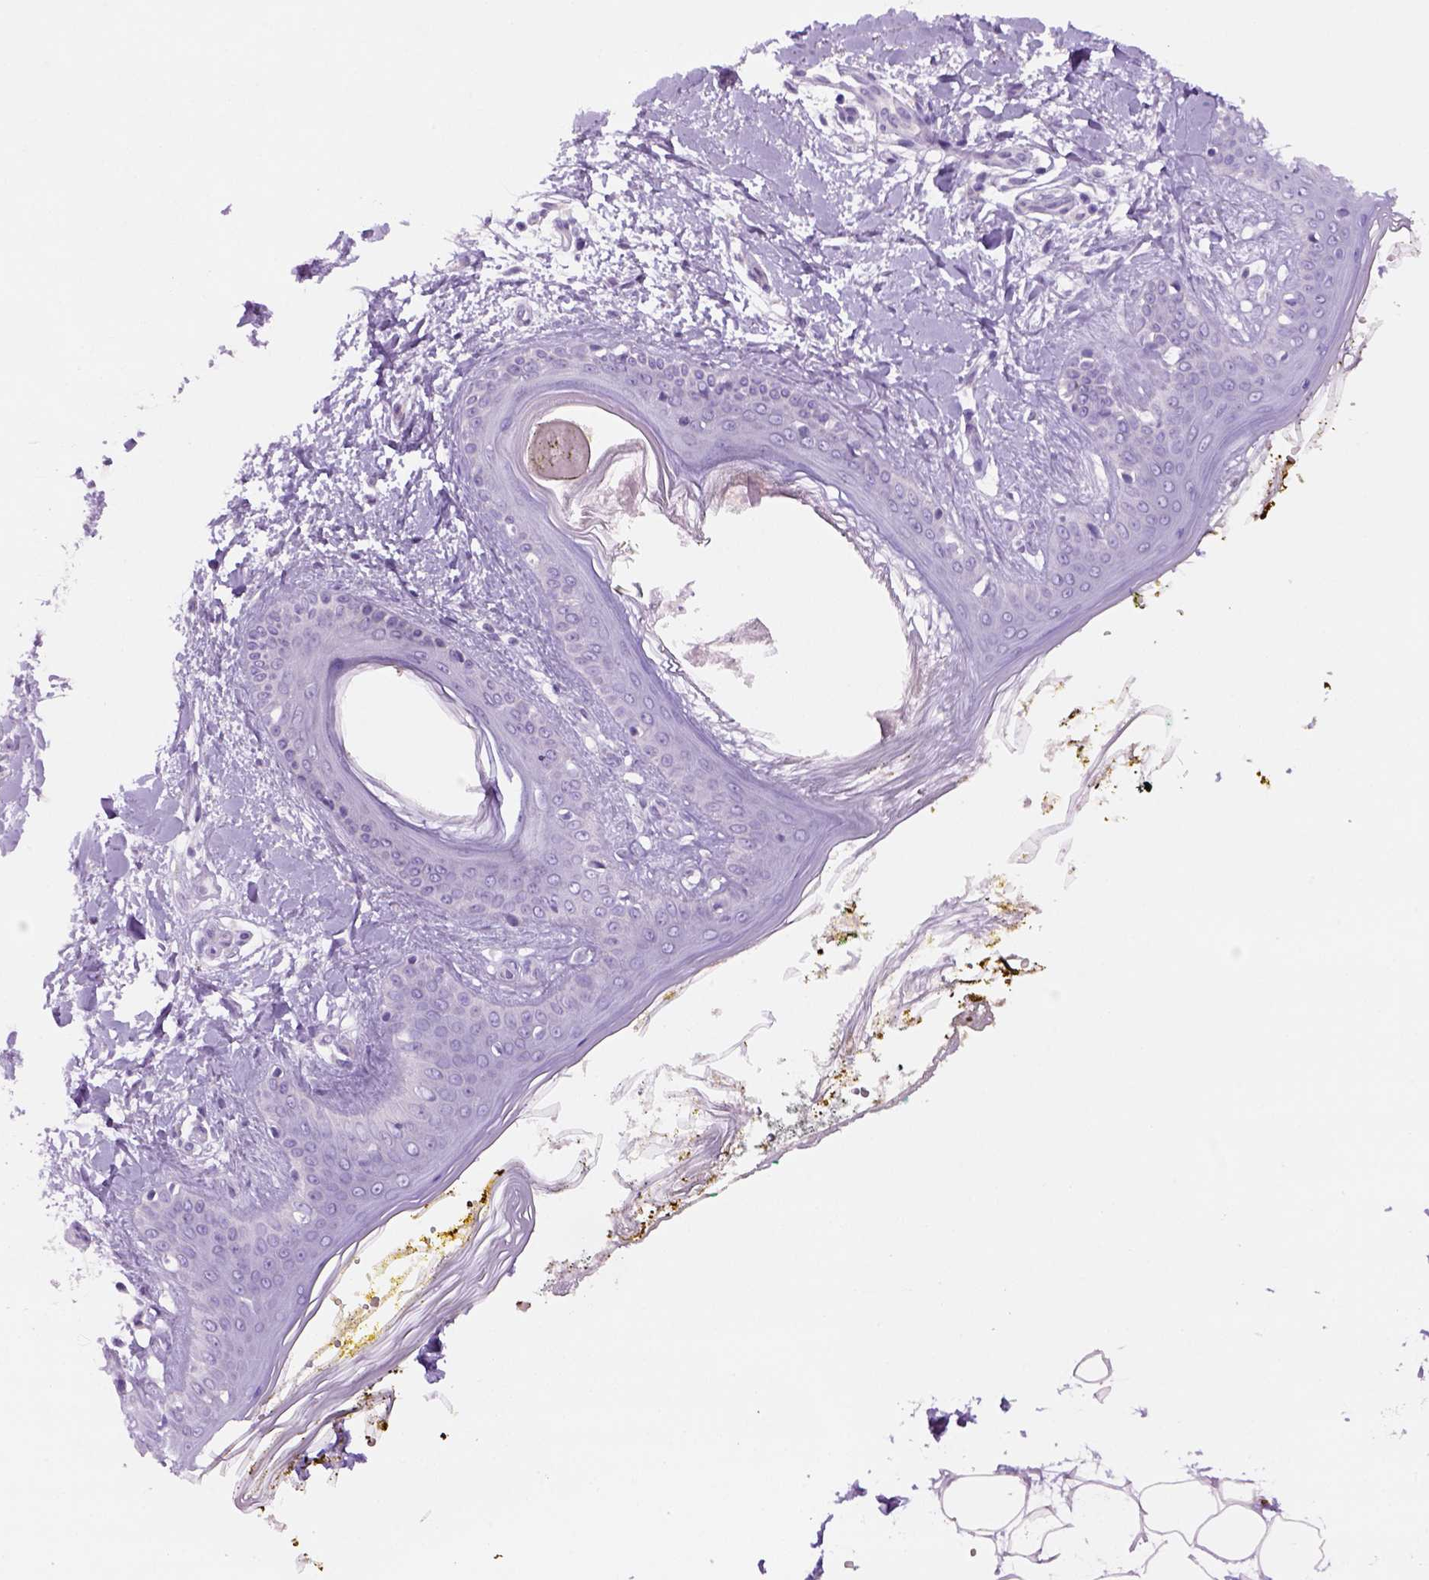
{"staining": {"intensity": "negative", "quantity": "none", "location": "none"}, "tissue": "skin", "cell_type": "Fibroblasts", "image_type": "normal", "snomed": [{"axis": "morphology", "description": "Normal tissue, NOS"}, {"axis": "topography", "description": "Skin"}], "caption": "Immunohistochemistry (IHC) of normal skin shows no staining in fibroblasts.", "gene": "DNAH11", "patient": {"sex": "female", "age": 34}}